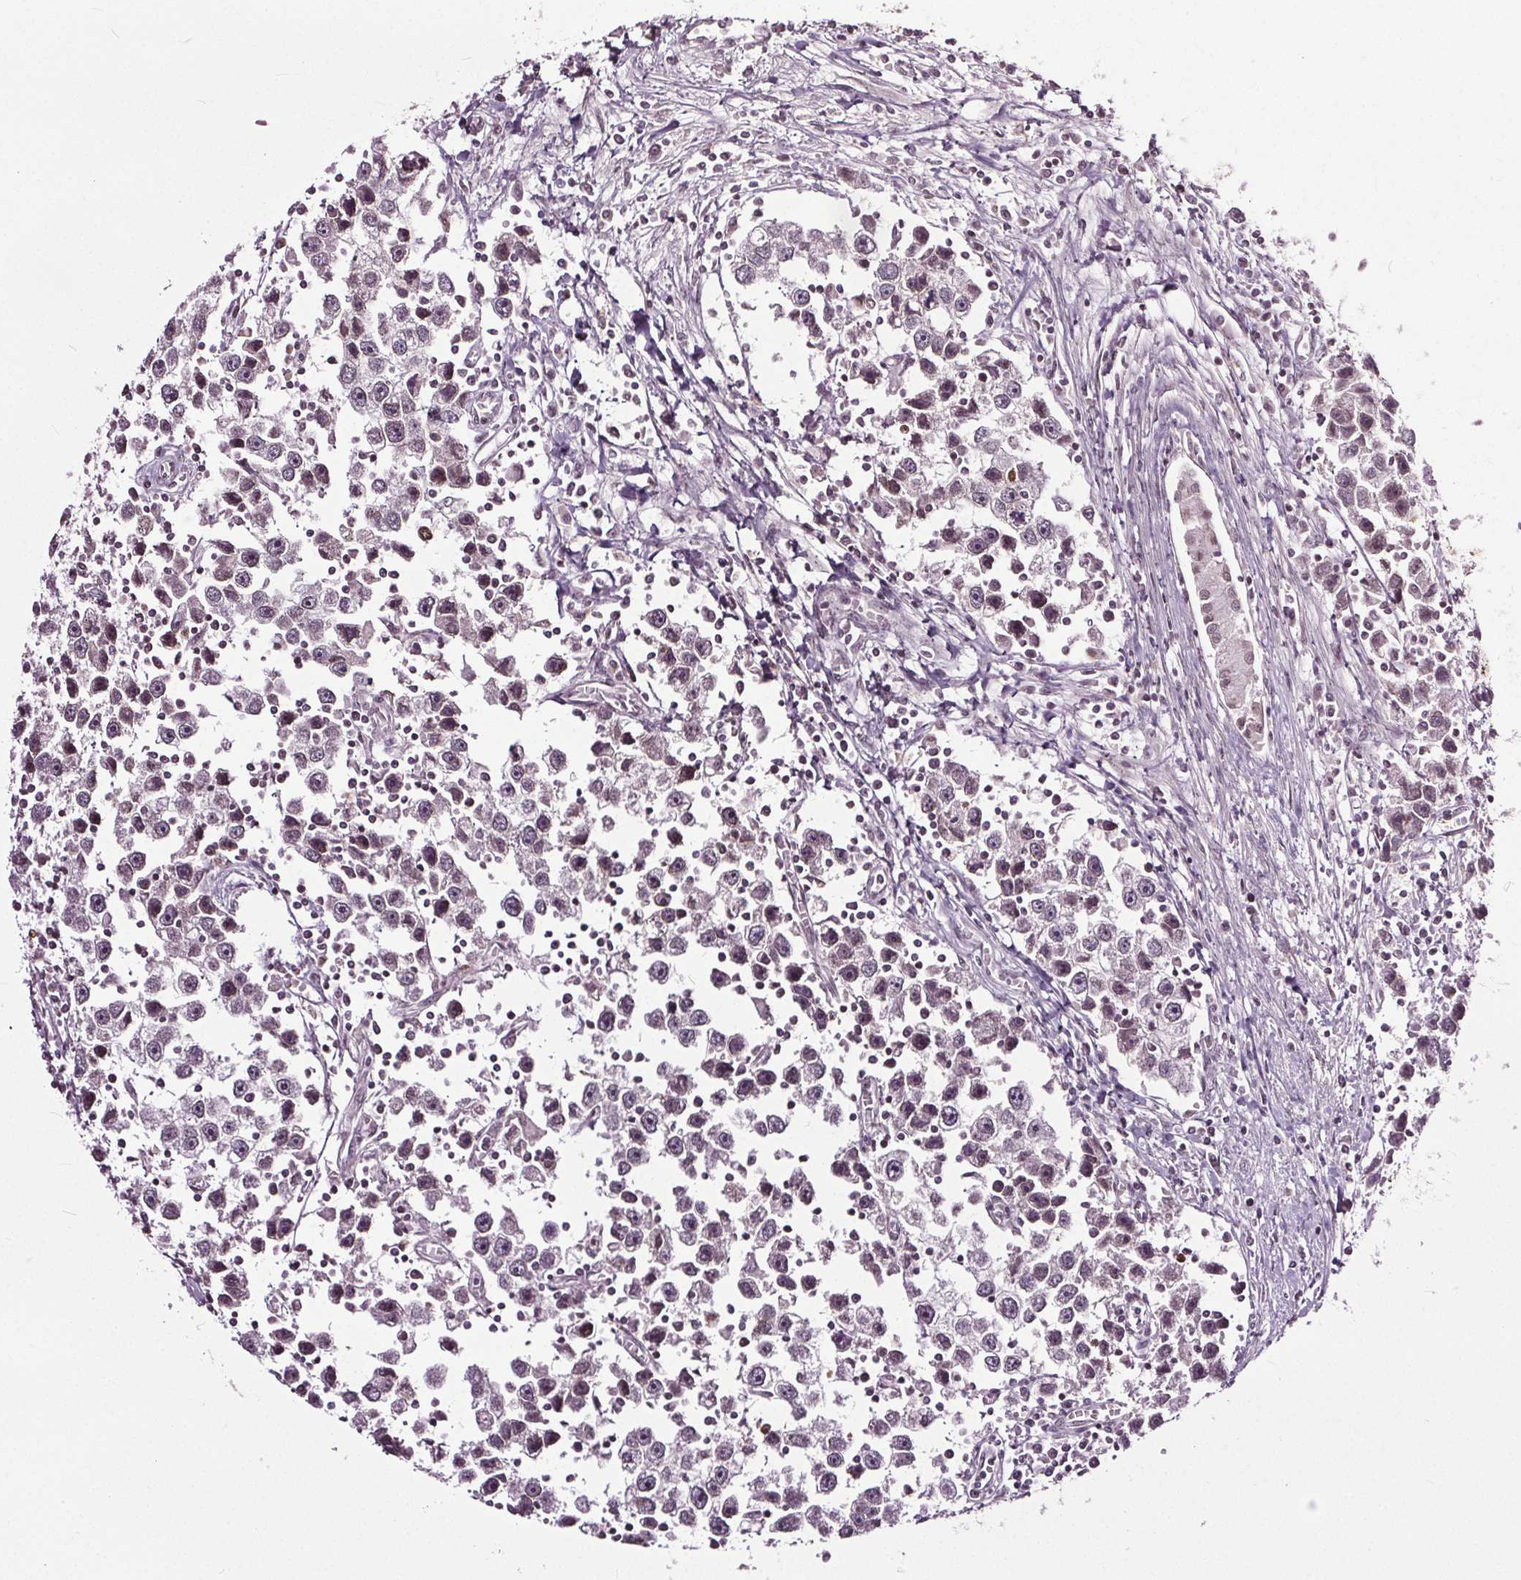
{"staining": {"intensity": "weak", "quantity": "<25%", "location": "nuclear"}, "tissue": "testis cancer", "cell_type": "Tumor cells", "image_type": "cancer", "snomed": [{"axis": "morphology", "description": "Seminoma, NOS"}, {"axis": "topography", "description": "Testis"}], "caption": "A high-resolution image shows IHC staining of testis cancer (seminoma), which demonstrates no significant staining in tumor cells.", "gene": "TTC39C", "patient": {"sex": "male", "age": 30}}